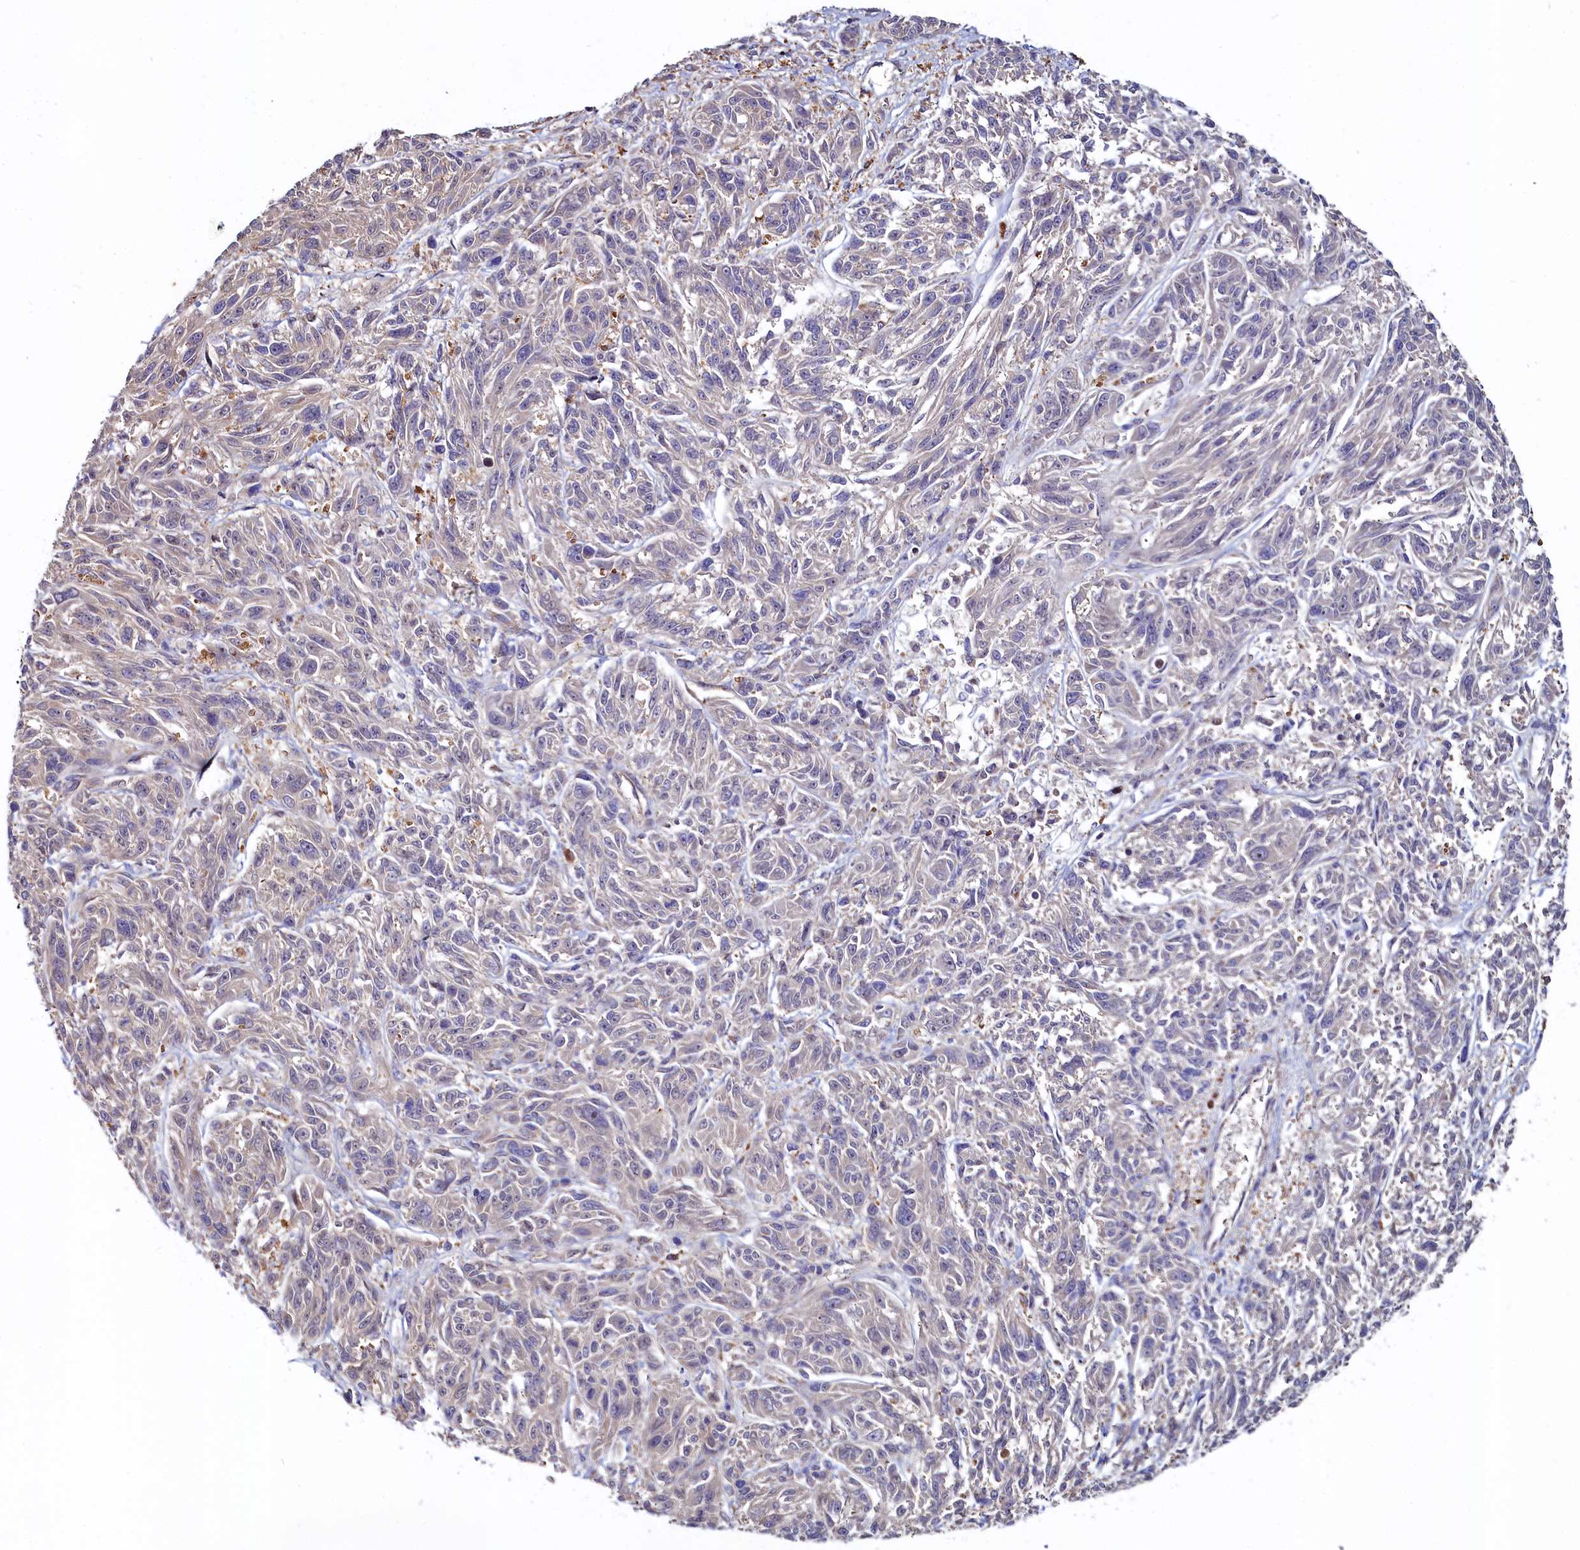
{"staining": {"intensity": "negative", "quantity": "none", "location": "none"}, "tissue": "melanoma", "cell_type": "Tumor cells", "image_type": "cancer", "snomed": [{"axis": "morphology", "description": "Malignant melanoma, NOS"}, {"axis": "topography", "description": "Skin"}], "caption": "Micrograph shows no significant protein positivity in tumor cells of malignant melanoma.", "gene": "ASTE1", "patient": {"sex": "male", "age": 53}}